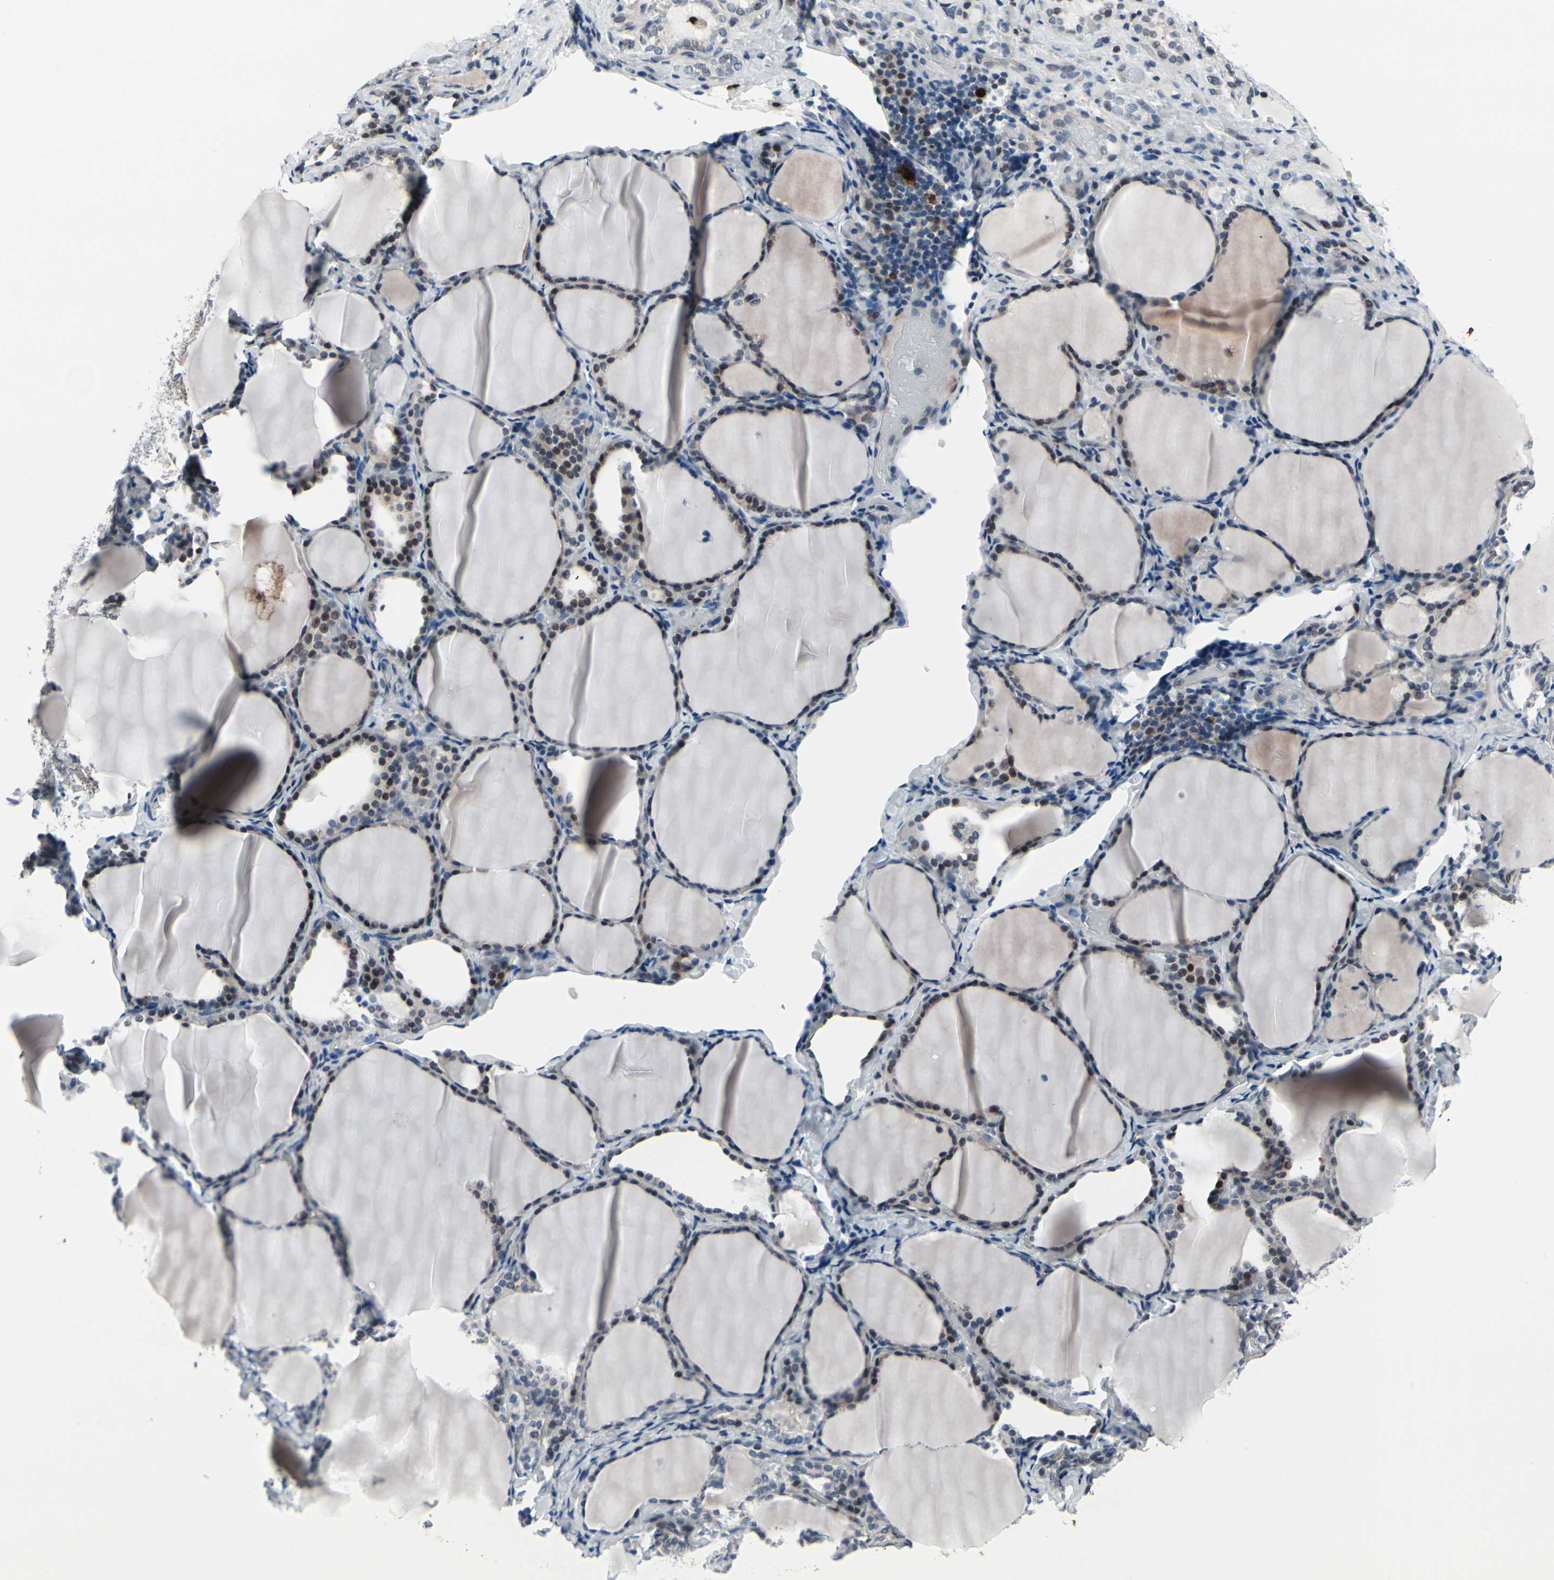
{"staining": {"intensity": "weak", "quantity": "<25%", "location": "cytoplasmic/membranous"}, "tissue": "thyroid gland", "cell_type": "Glandular cells", "image_type": "normal", "snomed": [{"axis": "morphology", "description": "Normal tissue, NOS"}, {"axis": "morphology", "description": "Papillary adenocarcinoma, NOS"}, {"axis": "topography", "description": "Thyroid gland"}], "caption": "Immunohistochemistry of benign human thyroid gland exhibits no staining in glandular cells.", "gene": "TXN", "patient": {"sex": "female", "age": 30}}